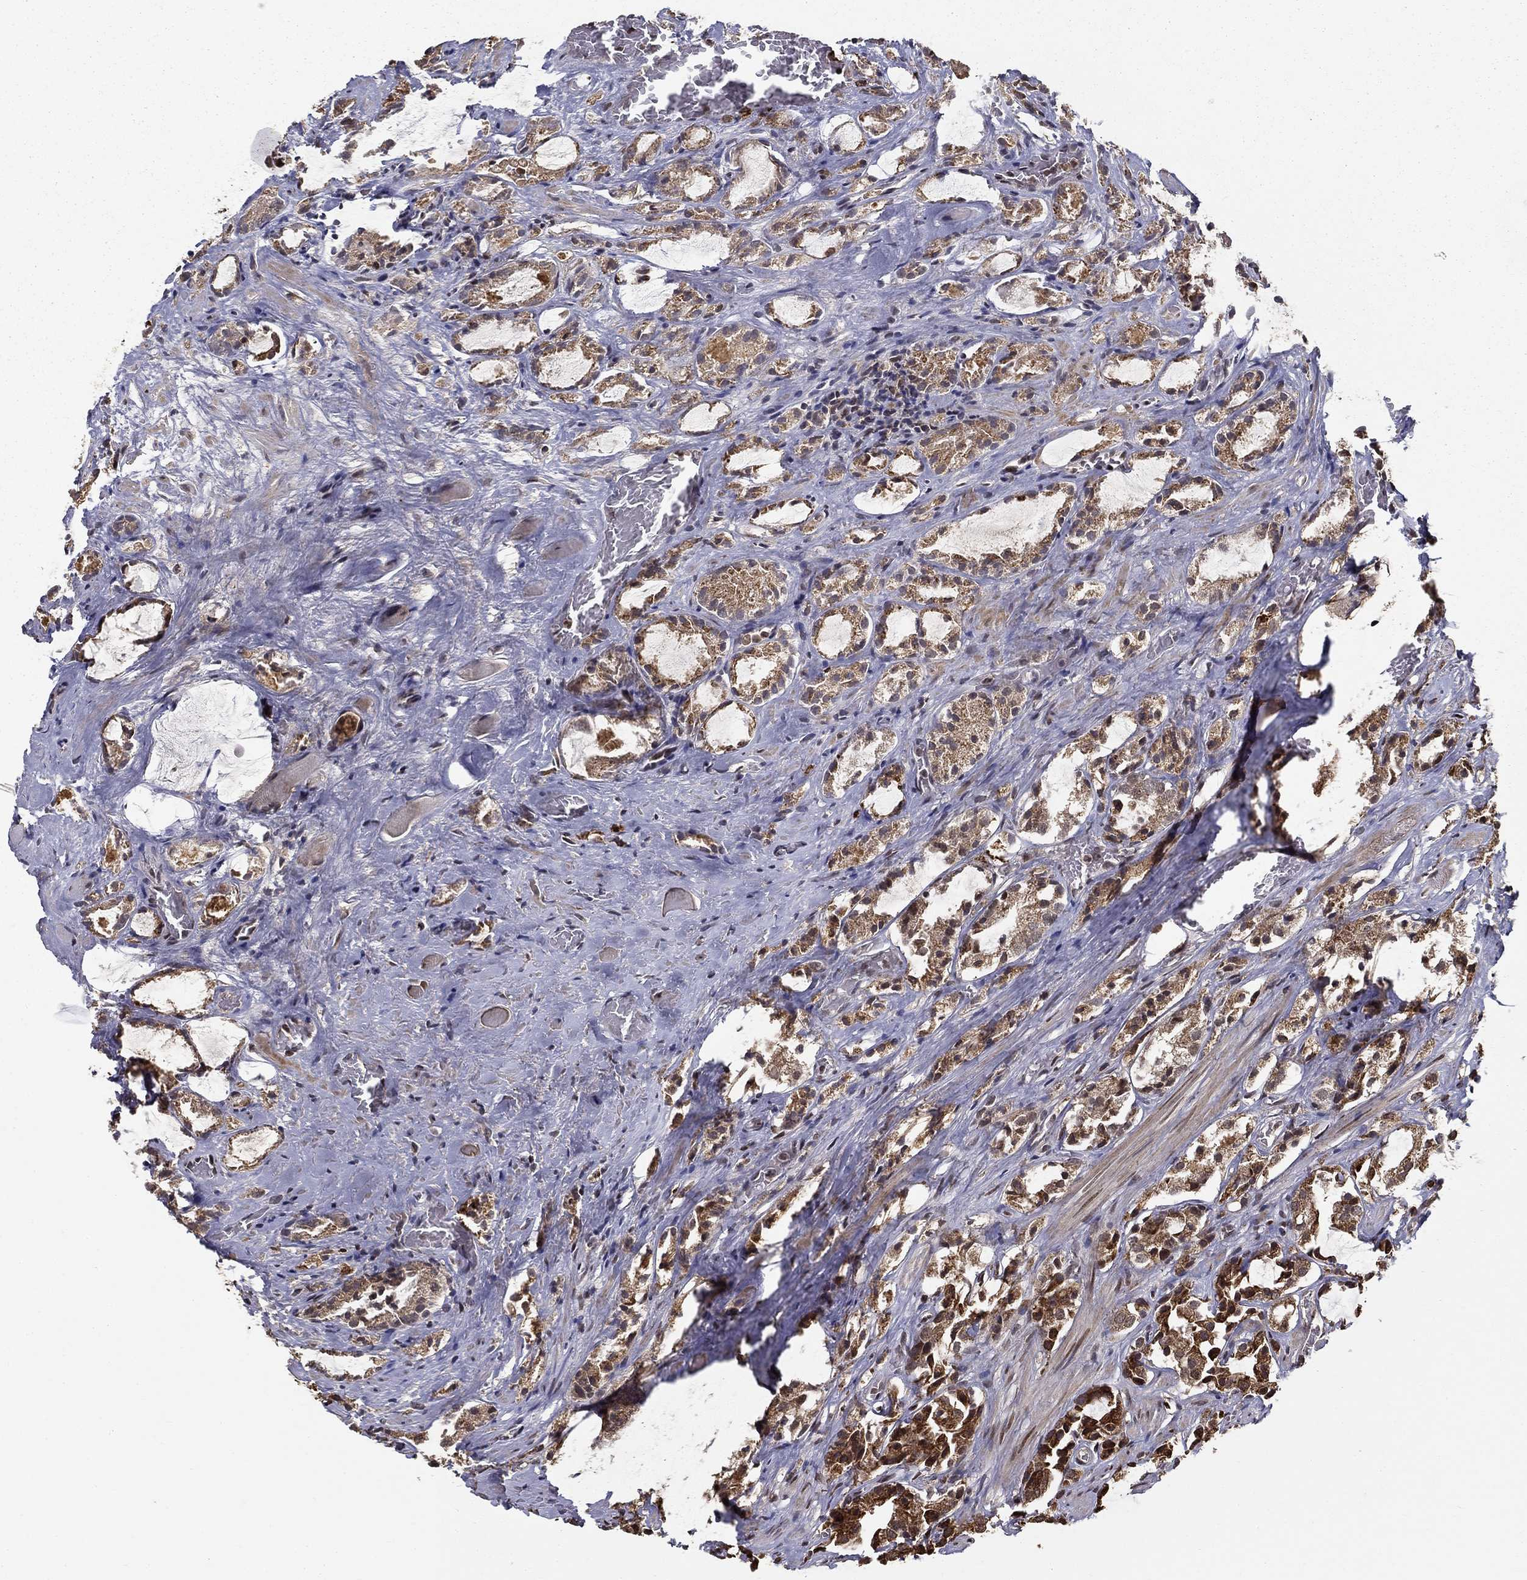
{"staining": {"intensity": "moderate", "quantity": "25%-75%", "location": "cytoplasmic/membranous,nuclear"}, "tissue": "prostate cancer", "cell_type": "Tumor cells", "image_type": "cancer", "snomed": [{"axis": "morphology", "description": "Adenocarcinoma, NOS"}, {"axis": "topography", "description": "Prostate"}], "caption": "Immunohistochemical staining of human prostate cancer displays medium levels of moderate cytoplasmic/membranous and nuclear positivity in about 25%-75% of tumor cells.", "gene": "CDCA7L", "patient": {"sex": "male", "age": 66}}